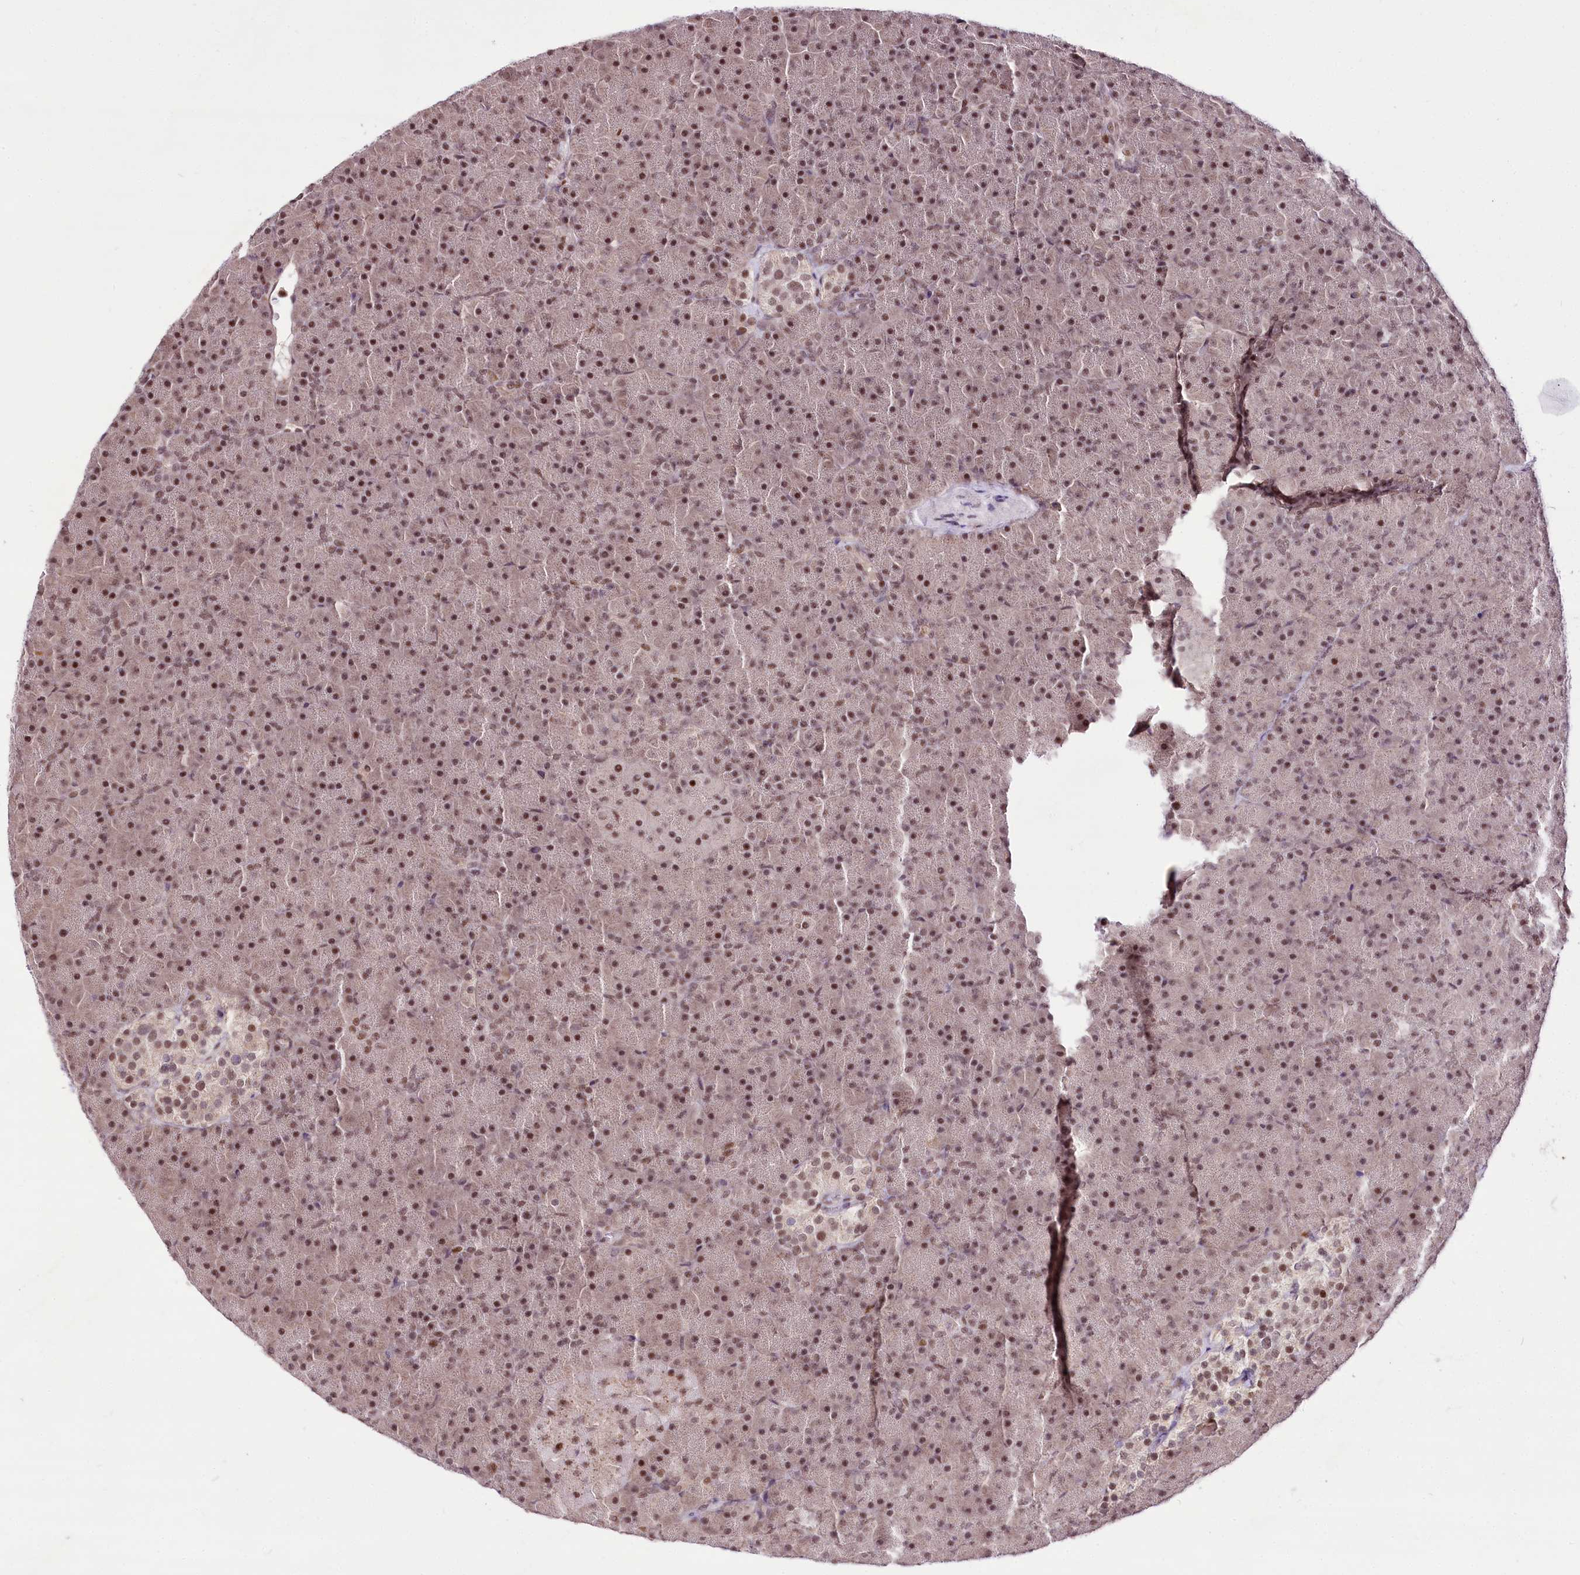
{"staining": {"intensity": "moderate", "quantity": ">75%", "location": "nuclear"}, "tissue": "pancreas", "cell_type": "Exocrine glandular cells", "image_type": "normal", "snomed": [{"axis": "morphology", "description": "Normal tissue, NOS"}, {"axis": "topography", "description": "Pancreas"}], "caption": "Immunohistochemical staining of benign pancreas demonstrates moderate nuclear protein staining in approximately >75% of exocrine glandular cells. The protein of interest is stained brown, and the nuclei are stained in blue (DAB IHC with brightfield microscopy, high magnification).", "gene": "POLA2", "patient": {"sex": "male", "age": 36}}